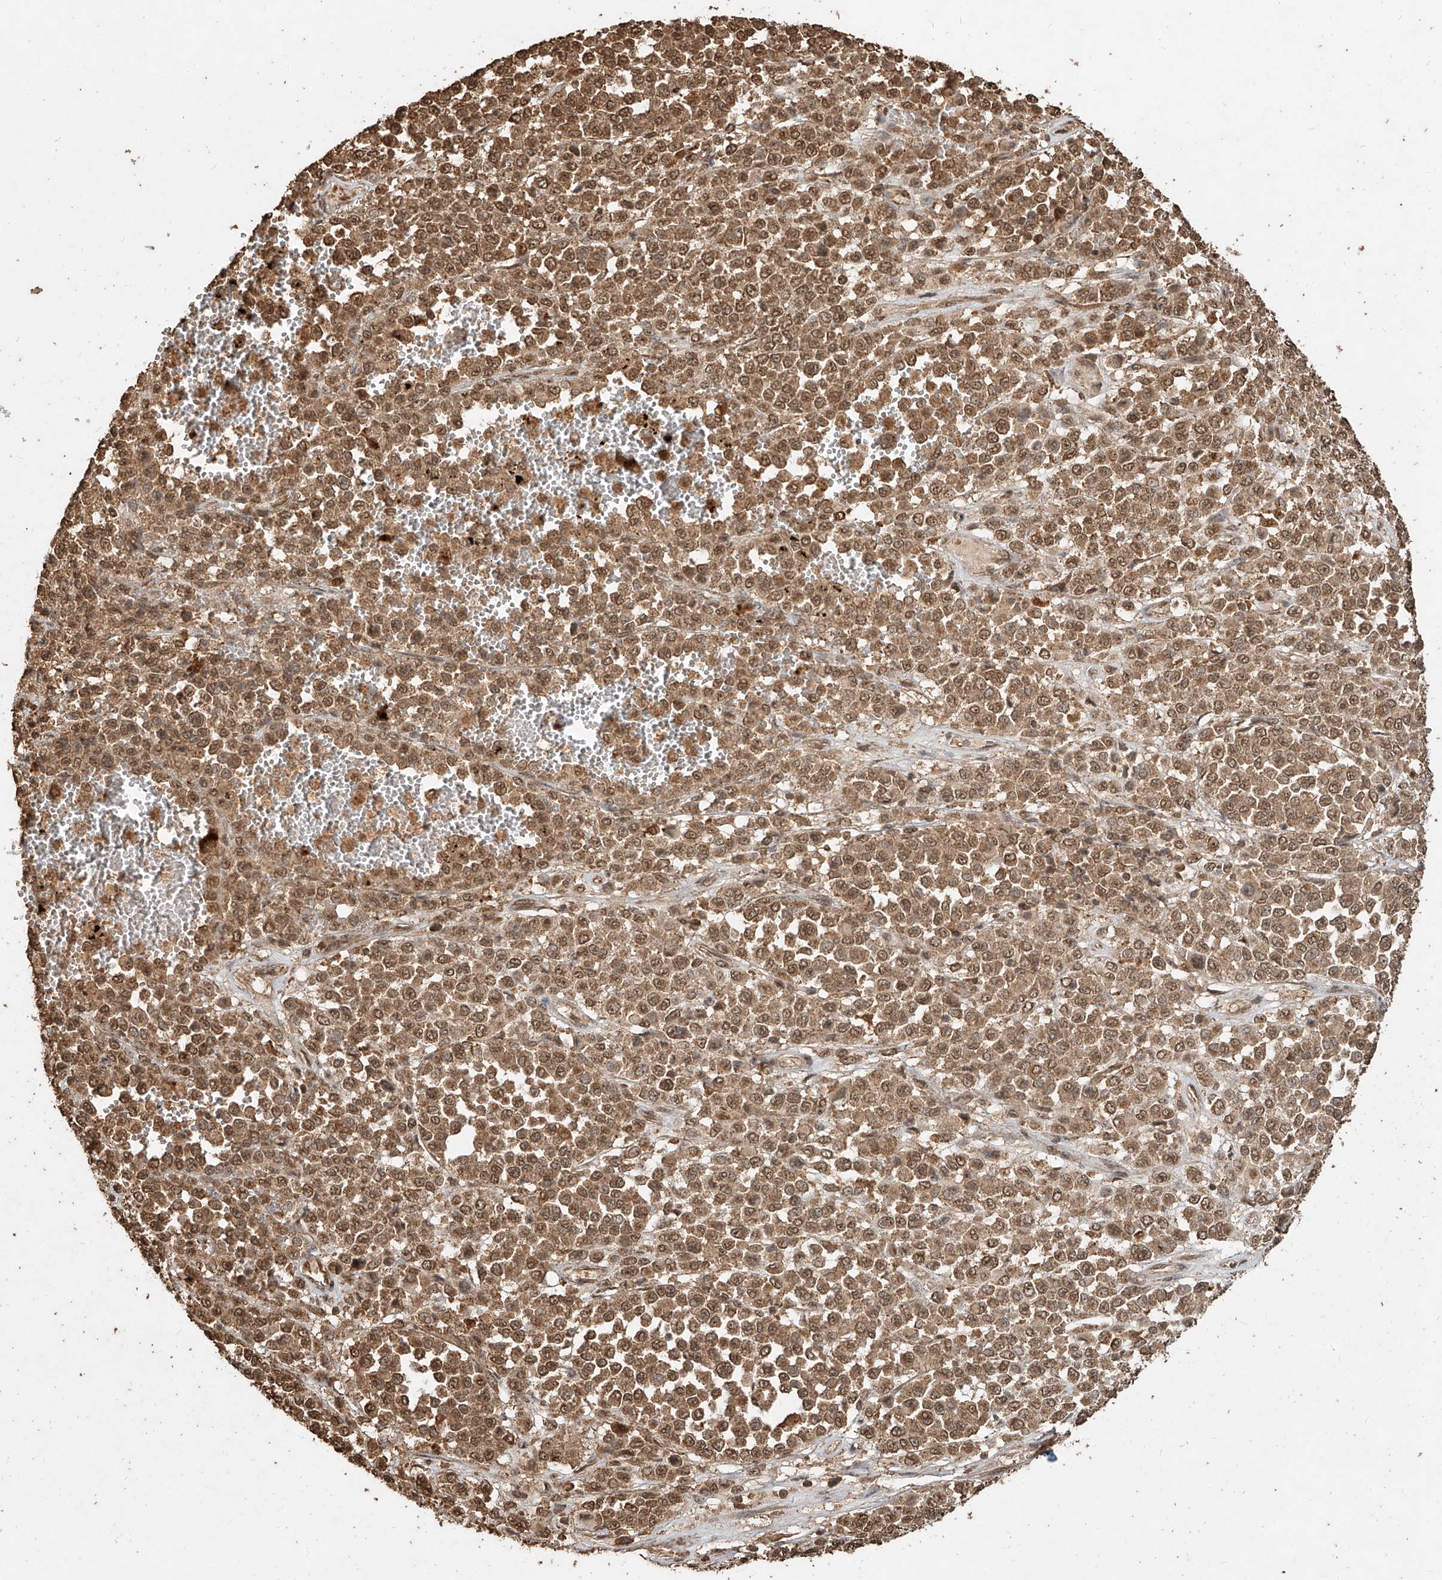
{"staining": {"intensity": "moderate", "quantity": ">75%", "location": "cytoplasmic/membranous,nuclear"}, "tissue": "melanoma", "cell_type": "Tumor cells", "image_type": "cancer", "snomed": [{"axis": "morphology", "description": "Malignant melanoma, Metastatic site"}, {"axis": "topography", "description": "Pancreas"}], "caption": "This photomicrograph exhibits immunohistochemistry staining of human malignant melanoma (metastatic site), with medium moderate cytoplasmic/membranous and nuclear expression in about >75% of tumor cells.", "gene": "ZNF660", "patient": {"sex": "female", "age": 30}}